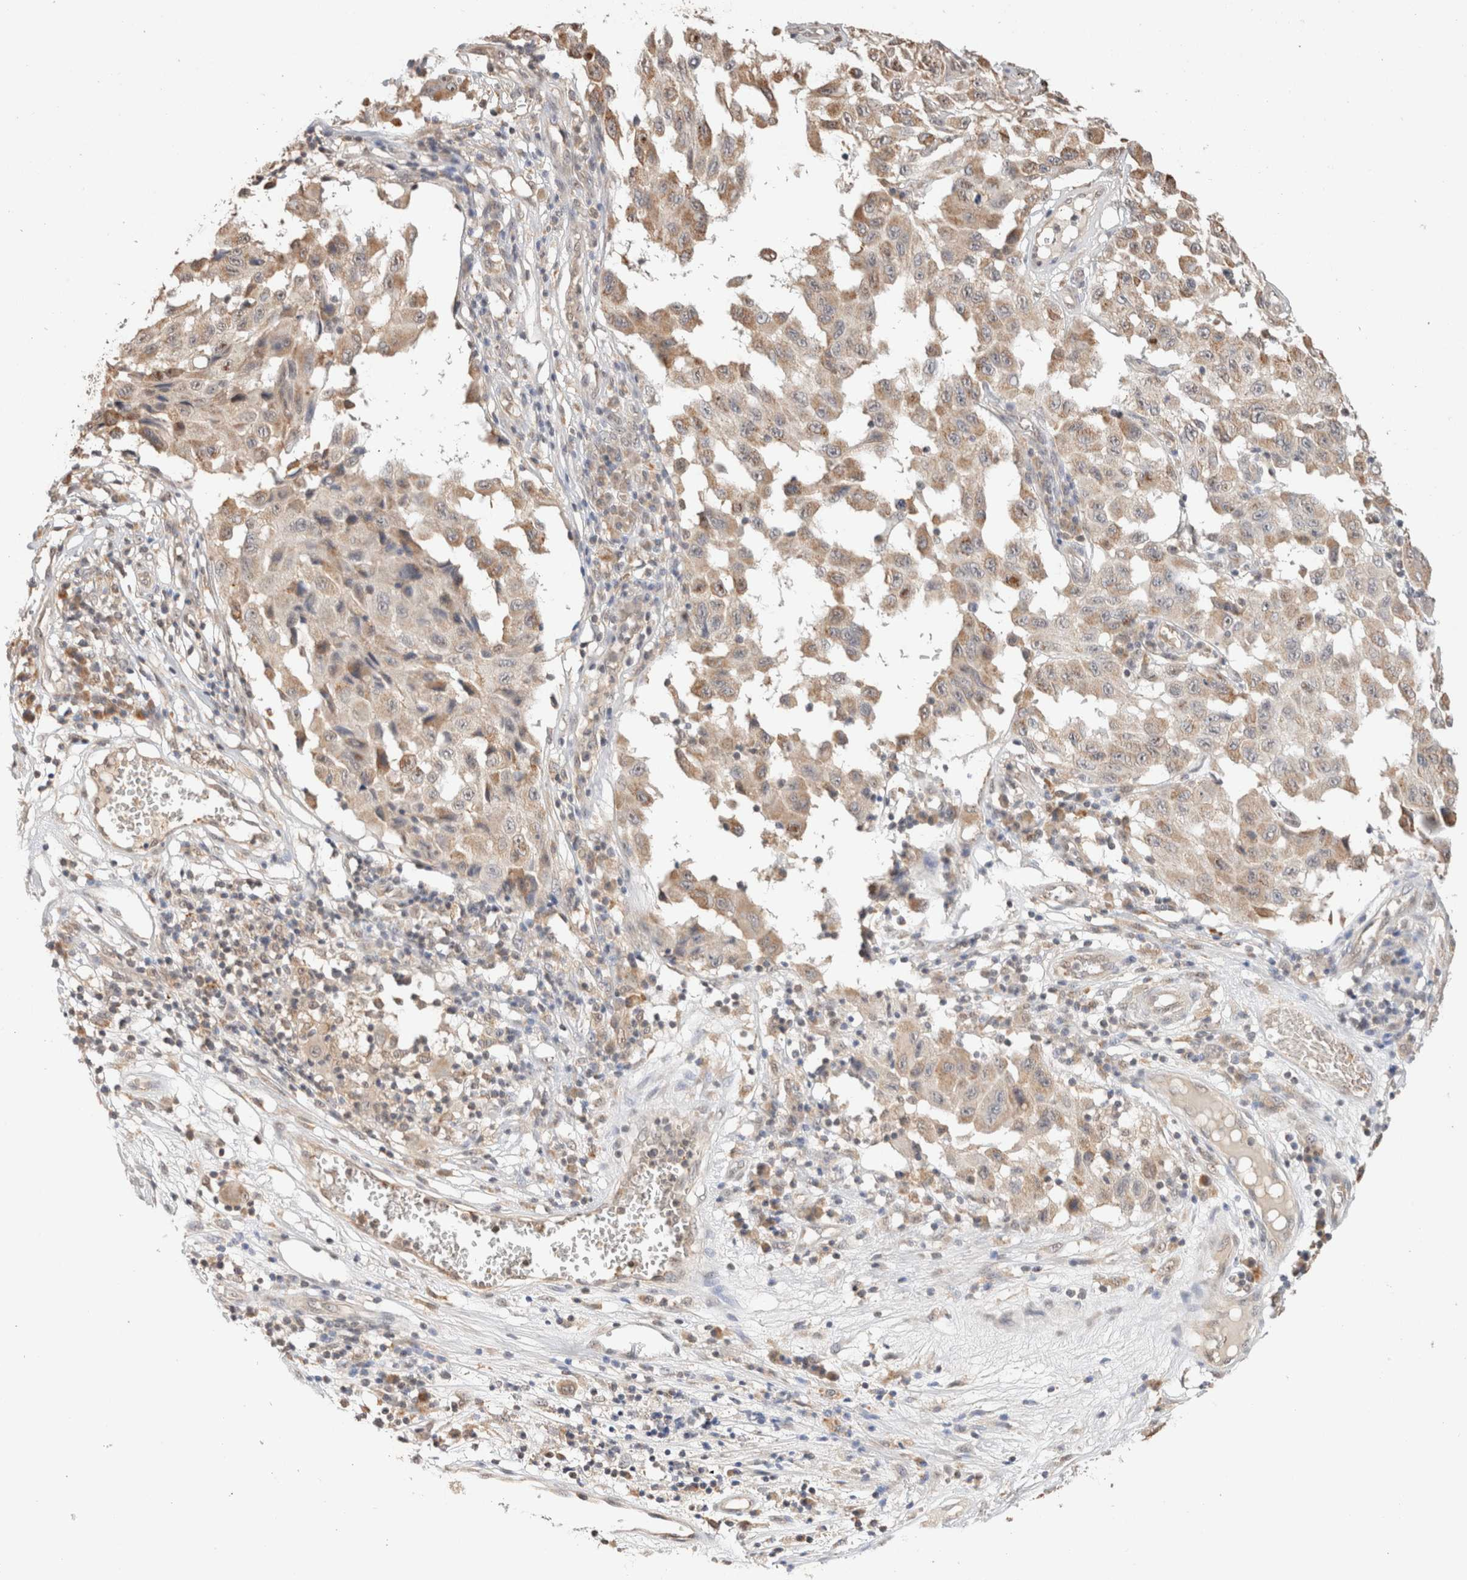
{"staining": {"intensity": "weak", "quantity": ">75%", "location": "cytoplasmic/membranous"}, "tissue": "melanoma", "cell_type": "Tumor cells", "image_type": "cancer", "snomed": [{"axis": "morphology", "description": "Malignant melanoma, NOS"}, {"axis": "topography", "description": "Skin"}], "caption": "The immunohistochemical stain shows weak cytoplasmic/membranous staining in tumor cells of malignant melanoma tissue.", "gene": "CA13", "patient": {"sex": "male", "age": 30}}